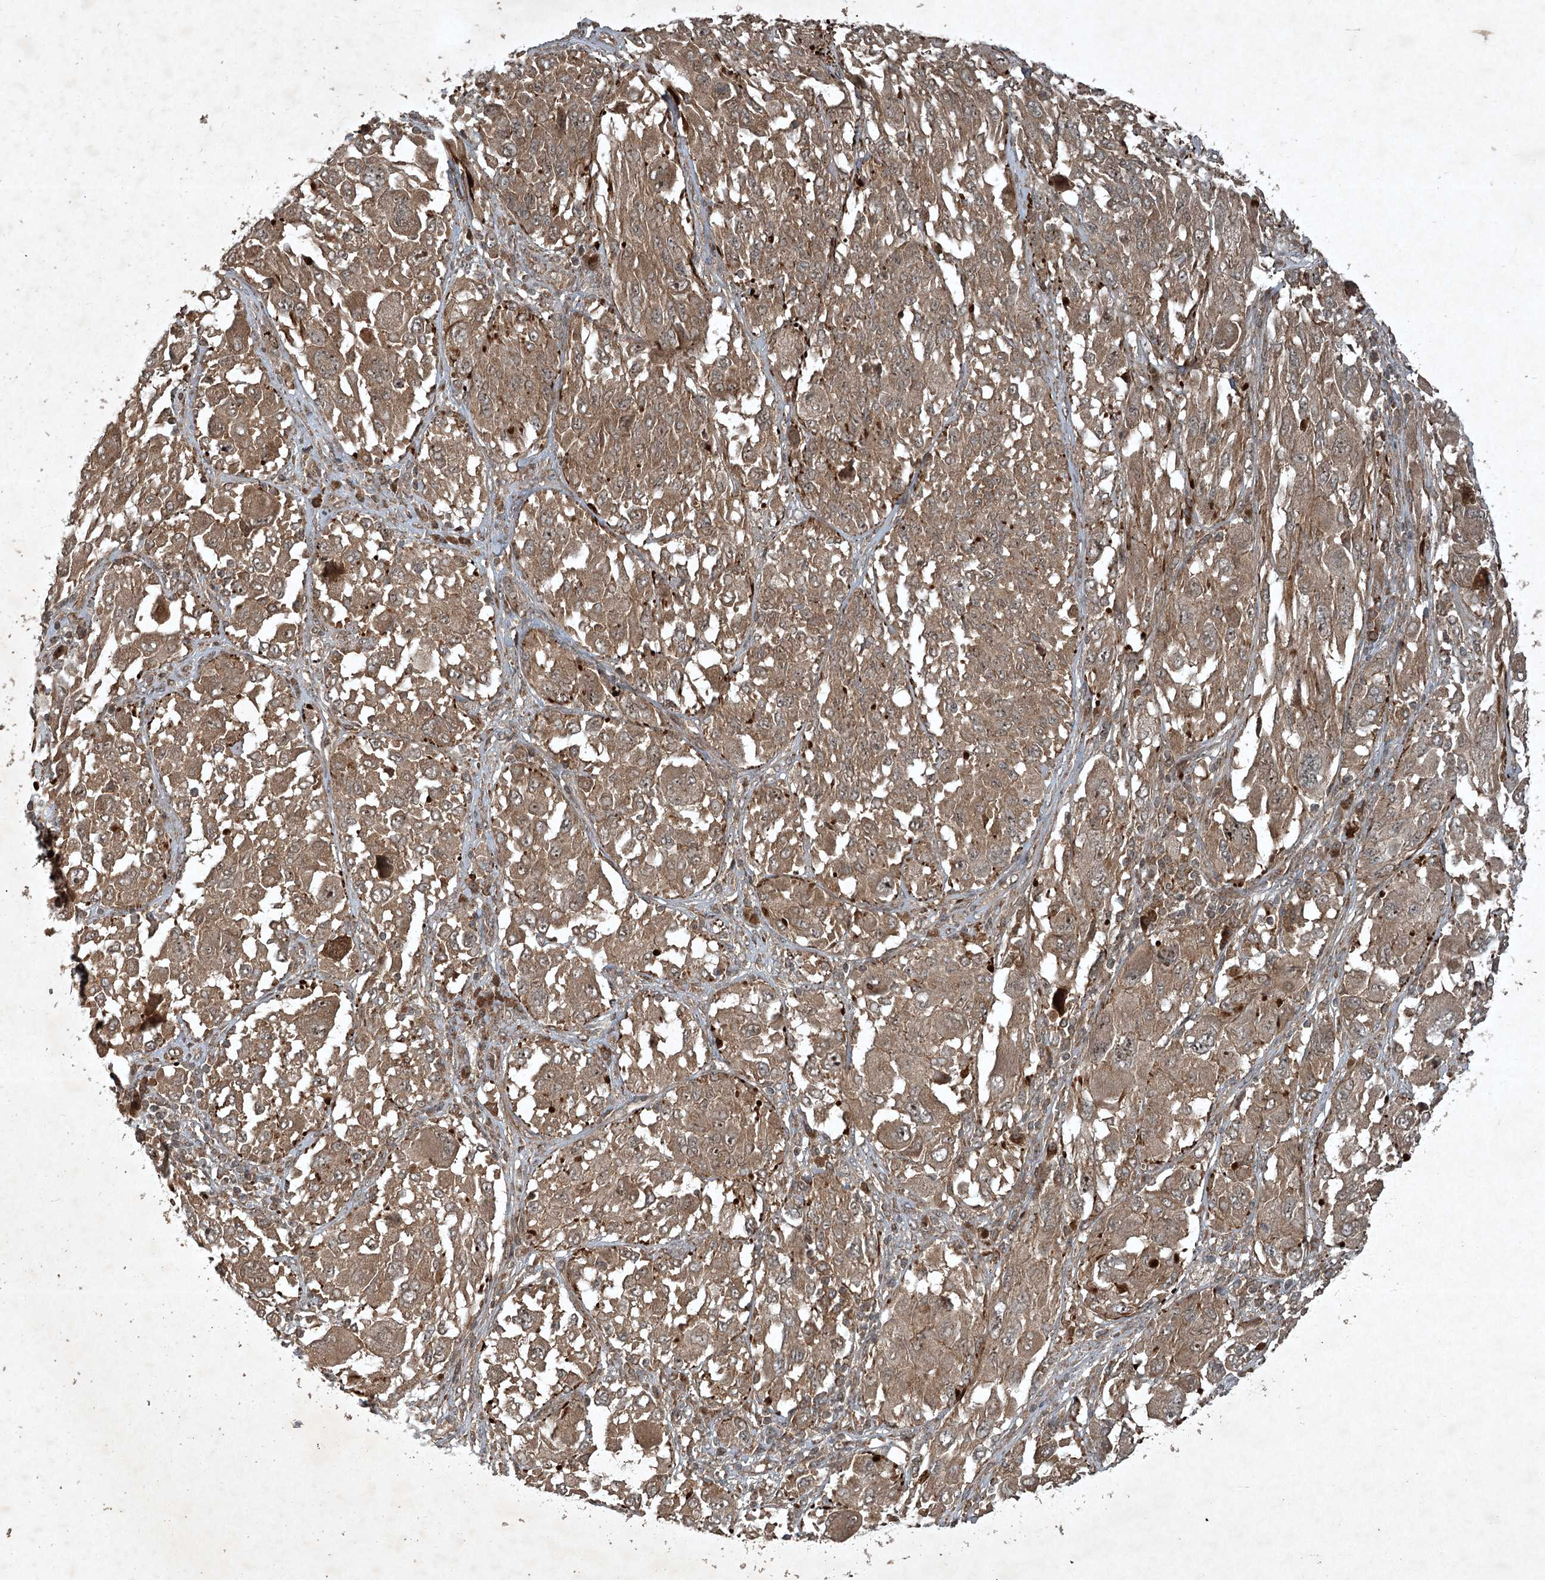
{"staining": {"intensity": "moderate", "quantity": ">75%", "location": "cytoplasmic/membranous"}, "tissue": "melanoma", "cell_type": "Tumor cells", "image_type": "cancer", "snomed": [{"axis": "morphology", "description": "Malignant melanoma, NOS"}, {"axis": "topography", "description": "Skin"}], "caption": "Tumor cells display moderate cytoplasmic/membranous expression in approximately >75% of cells in melanoma. (brown staining indicates protein expression, while blue staining denotes nuclei).", "gene": "UNC93A", "patient": {"sex": "female", "age": 91}}